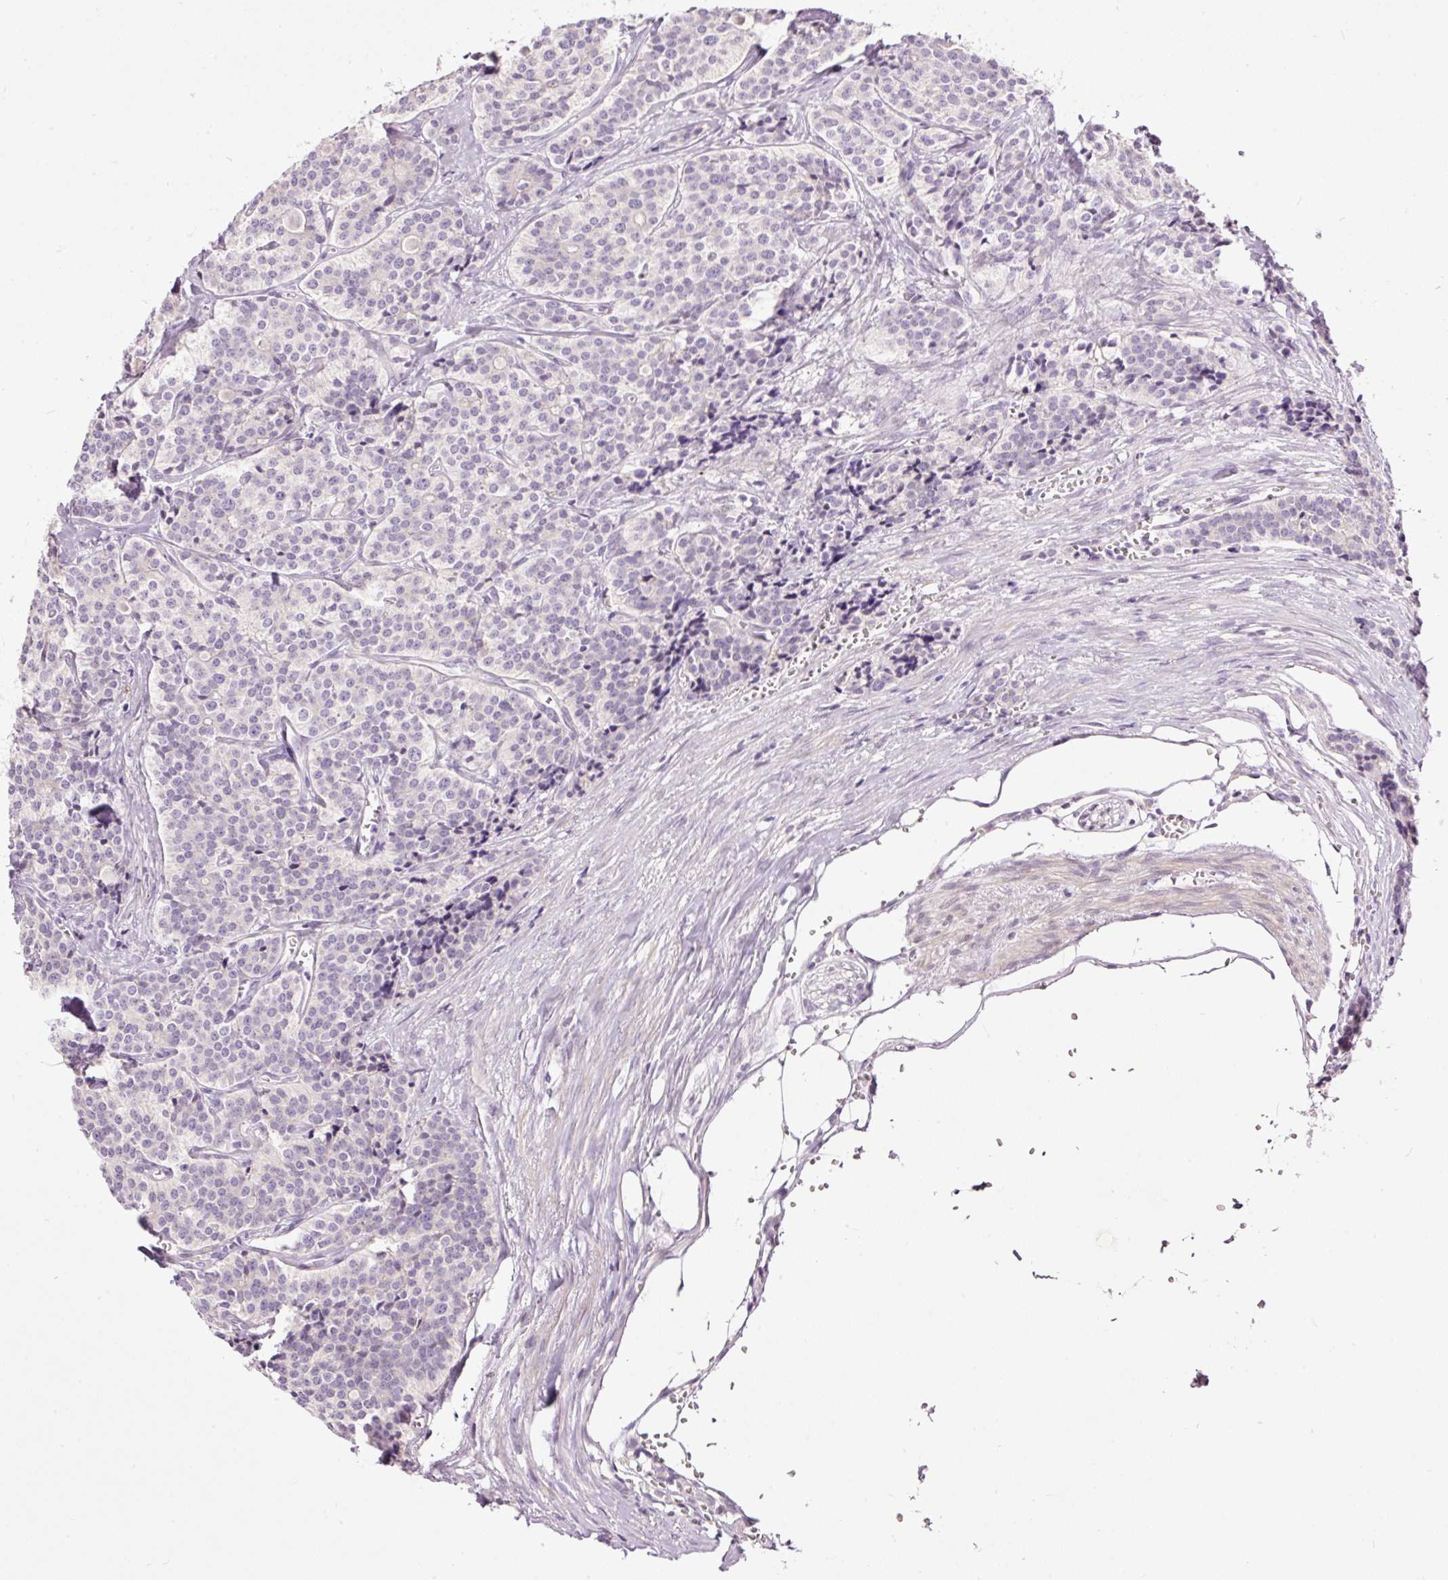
{"staining": {"intensity": "negative", "quantity": "none", "location": "none"}, "tissue": "carcinoid", "cell_type": "Tumor cells", "image_type": "cancer", "snomed": [{"axis": "morphology", "description": "Carcinoid, malignant, NOS"}, {"axis": "topography", "description": "Small intestine"}], "caption": "A histopathology image of carcinoid stained for a protein shows no brown staining in tumor cells.", "gene": "FCRL4", "patient": {"sex": "male", "age": 63}}